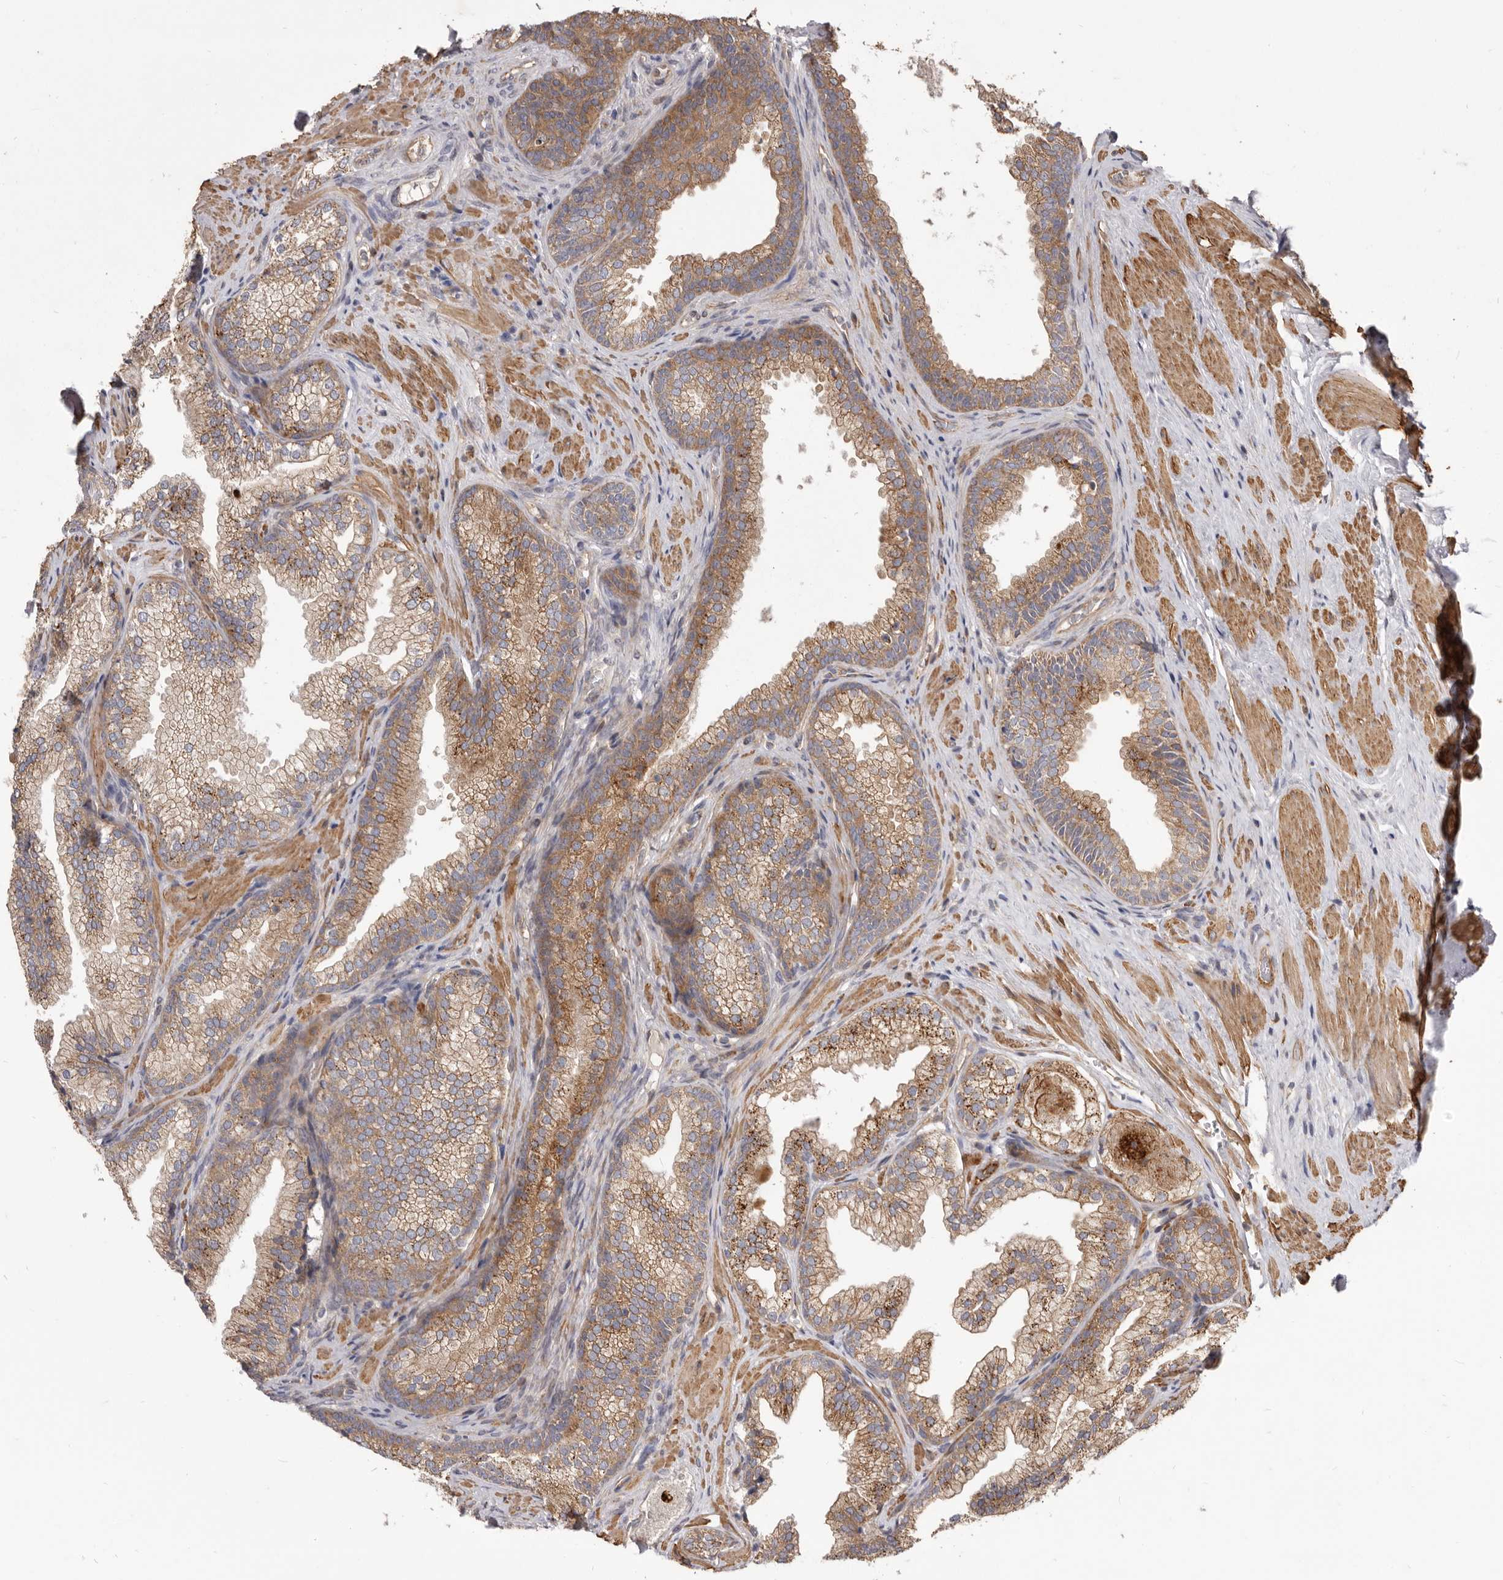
{"staining": {"intensity": "moderate", "quantity": "25%-75%", "location": "cytoplasmic/membranous"}, "tissue": "prostate", "cell_type": "Glandular cells", "image_type": "normal", "snomed": [{"axis": "morphology", "description": "Normal tissue, NOS"}, {"axis": "topography", "description": "Prostate"}], "caption": "Protein staining by immunohistochemistry (IHC) demonstrates moderate cytoplasmic/membranous positivity in about 25%-75% of glandular cells in normal prostate. Using DAB (3,3'-diaminobenzidine) (brown) and hematoxylin (blue) stains, captured at high magnification using brightfield microscopy.", "gene": "VPS45", "patient": {"sex": "male", "age": 76}}